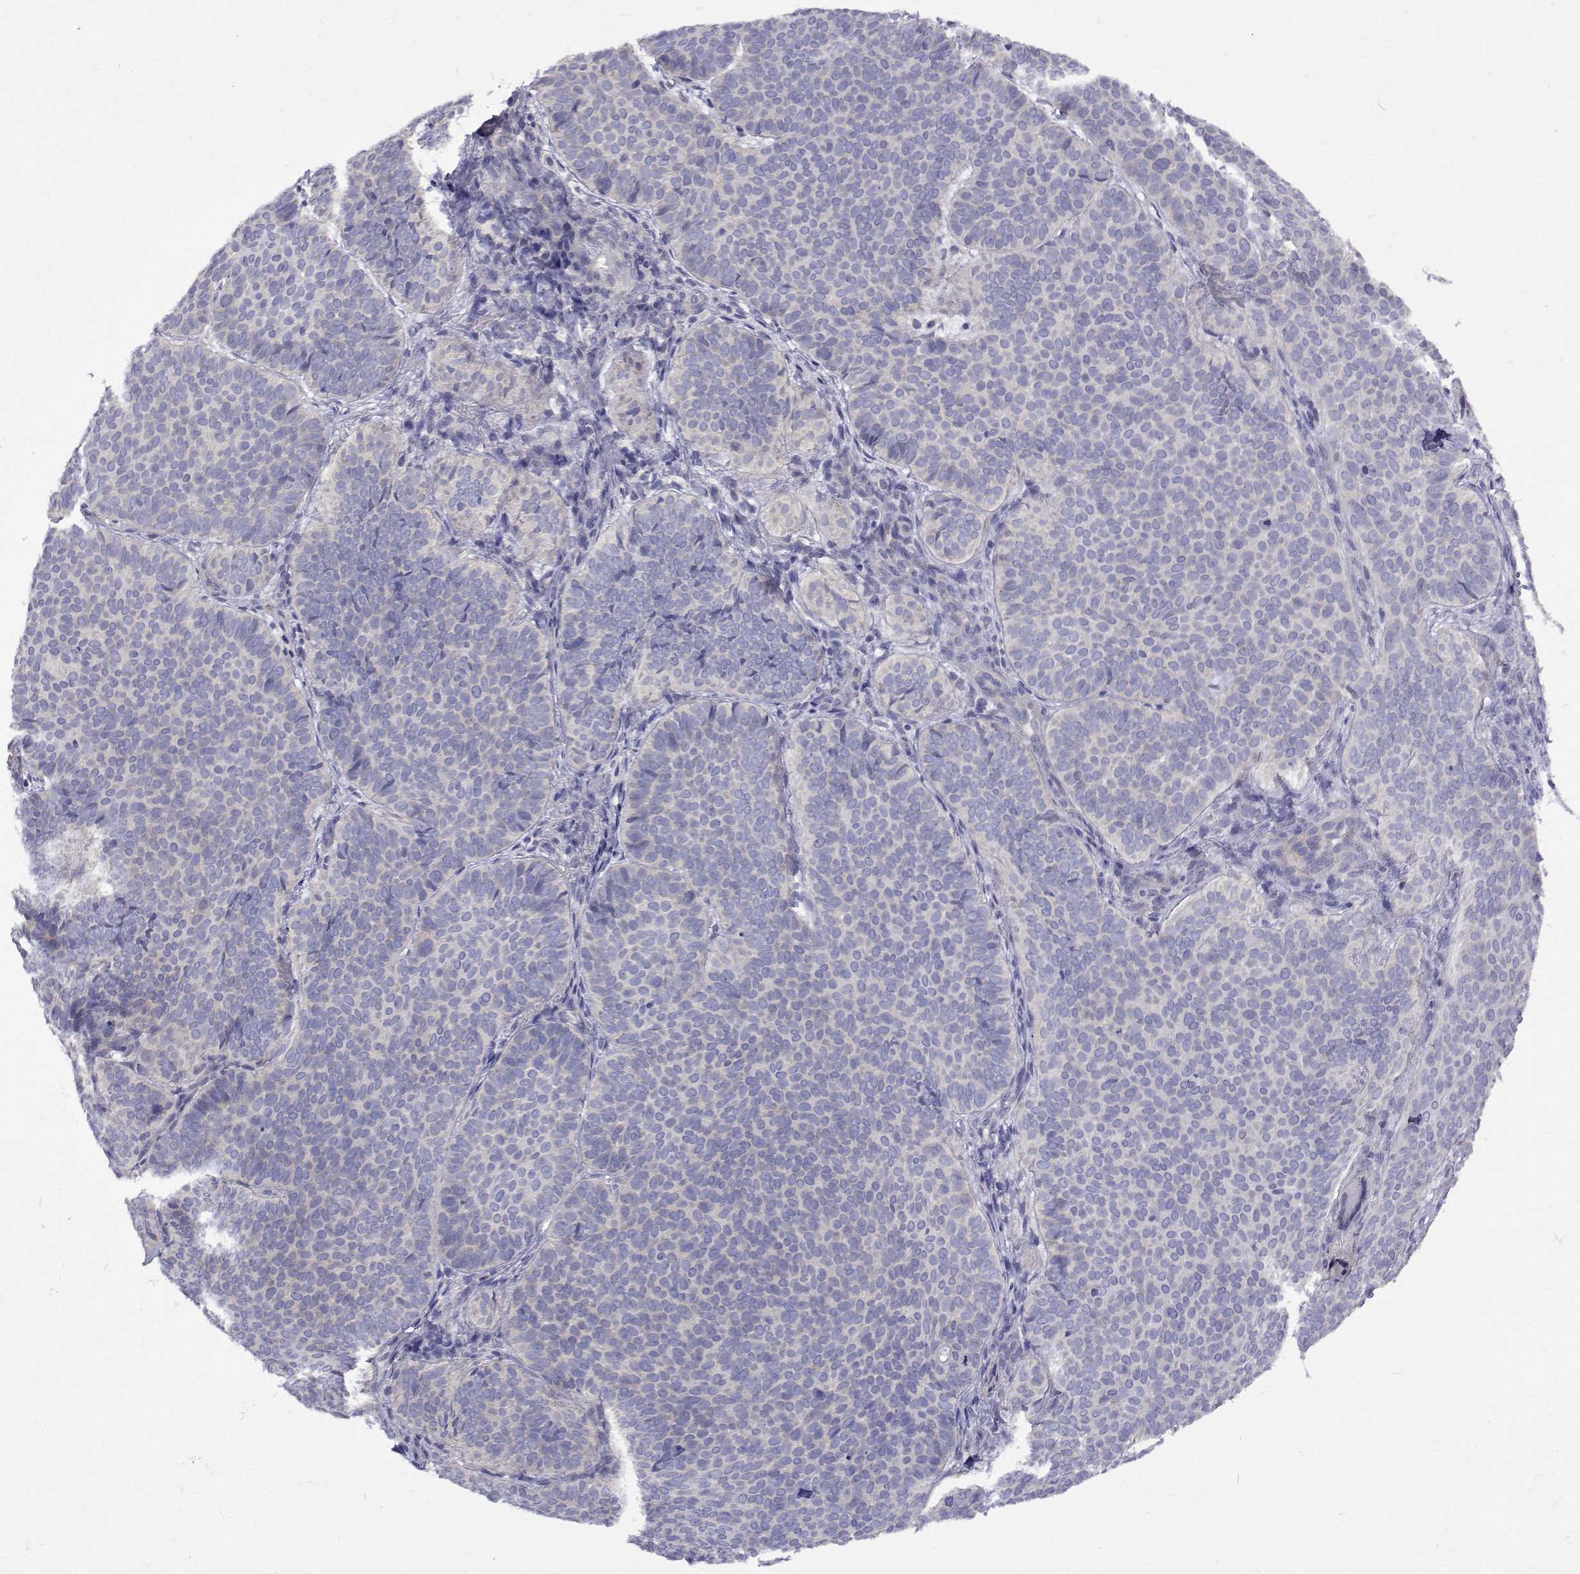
{"staining": {"intensity": "negative", "quantity": "none", "location": "none"}, "tissue": "skin cancer", "cell_type": "Tumor cells", "image_type": "cancer", "snomed": [{"axis": "morphology", "description": "Basal cell carcinoma"}, {"axis": "topography", "description": "Skin"}], "caption": "This is a image of immunohistochemistry staining of skin cancer (basal cell carcinoma), which shows no expression in tumor cells.", "gene": "PADI1", "patient": {"sex": "male", "age": 57}}